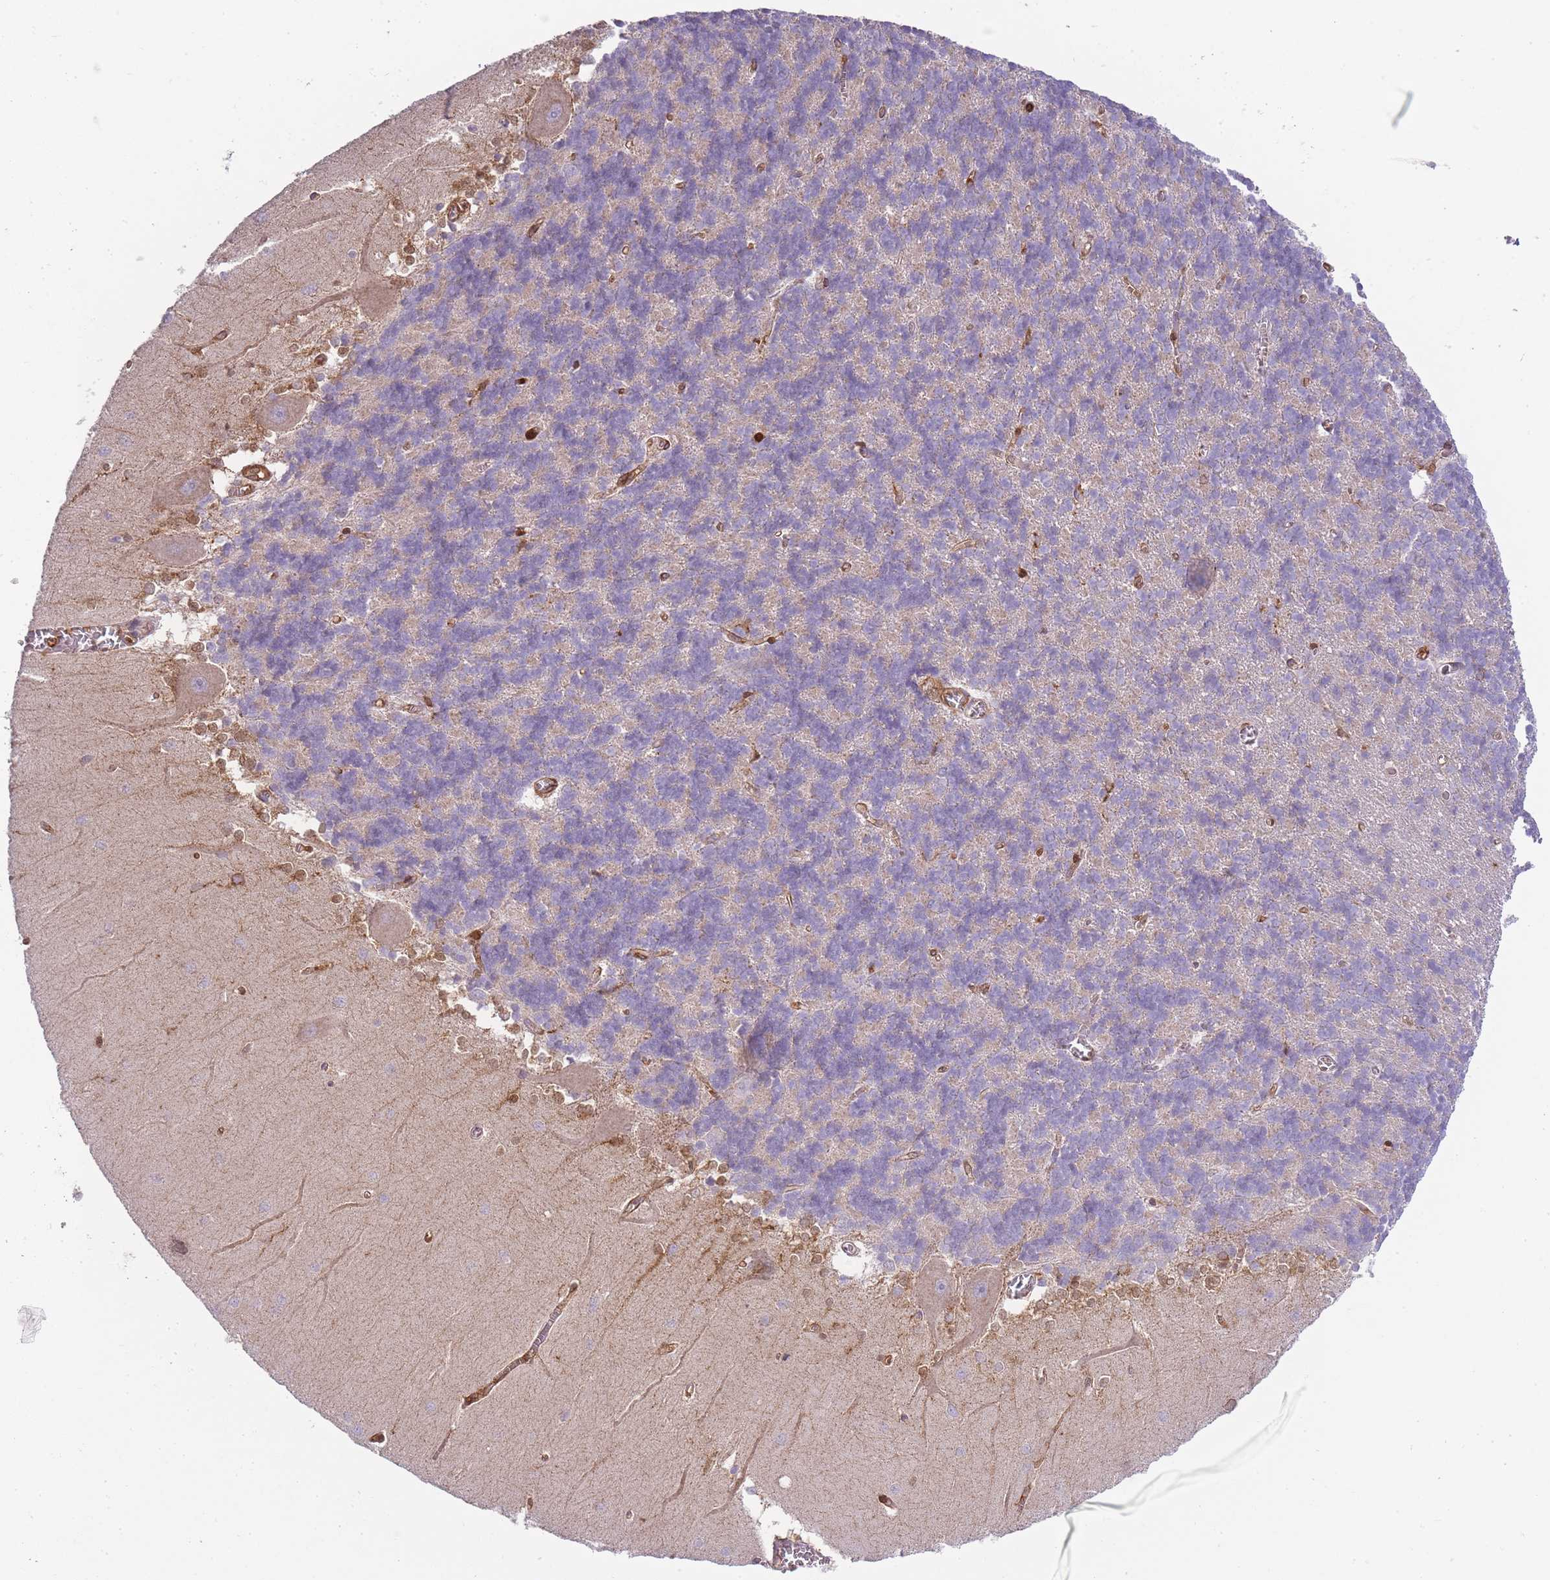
{"staining": {"intensity": "negative", "quantity": "none", "location": "none"}, "tissue": "cerebellum", "cell_type": "Cells in granular layer", "image_type": "normal", "snomed": [{"axis": "morphology", "description": "Normal tissue, NOS"}, {"axis": "topography", "description": "Cerebellum"}], "caption": "This is an immunohistochemistry histopathology image of benign human cerebellum. There is no staining in cells in granular layer.", "gene": "MSN", "patient": {"sex": "male", "age": 37}}